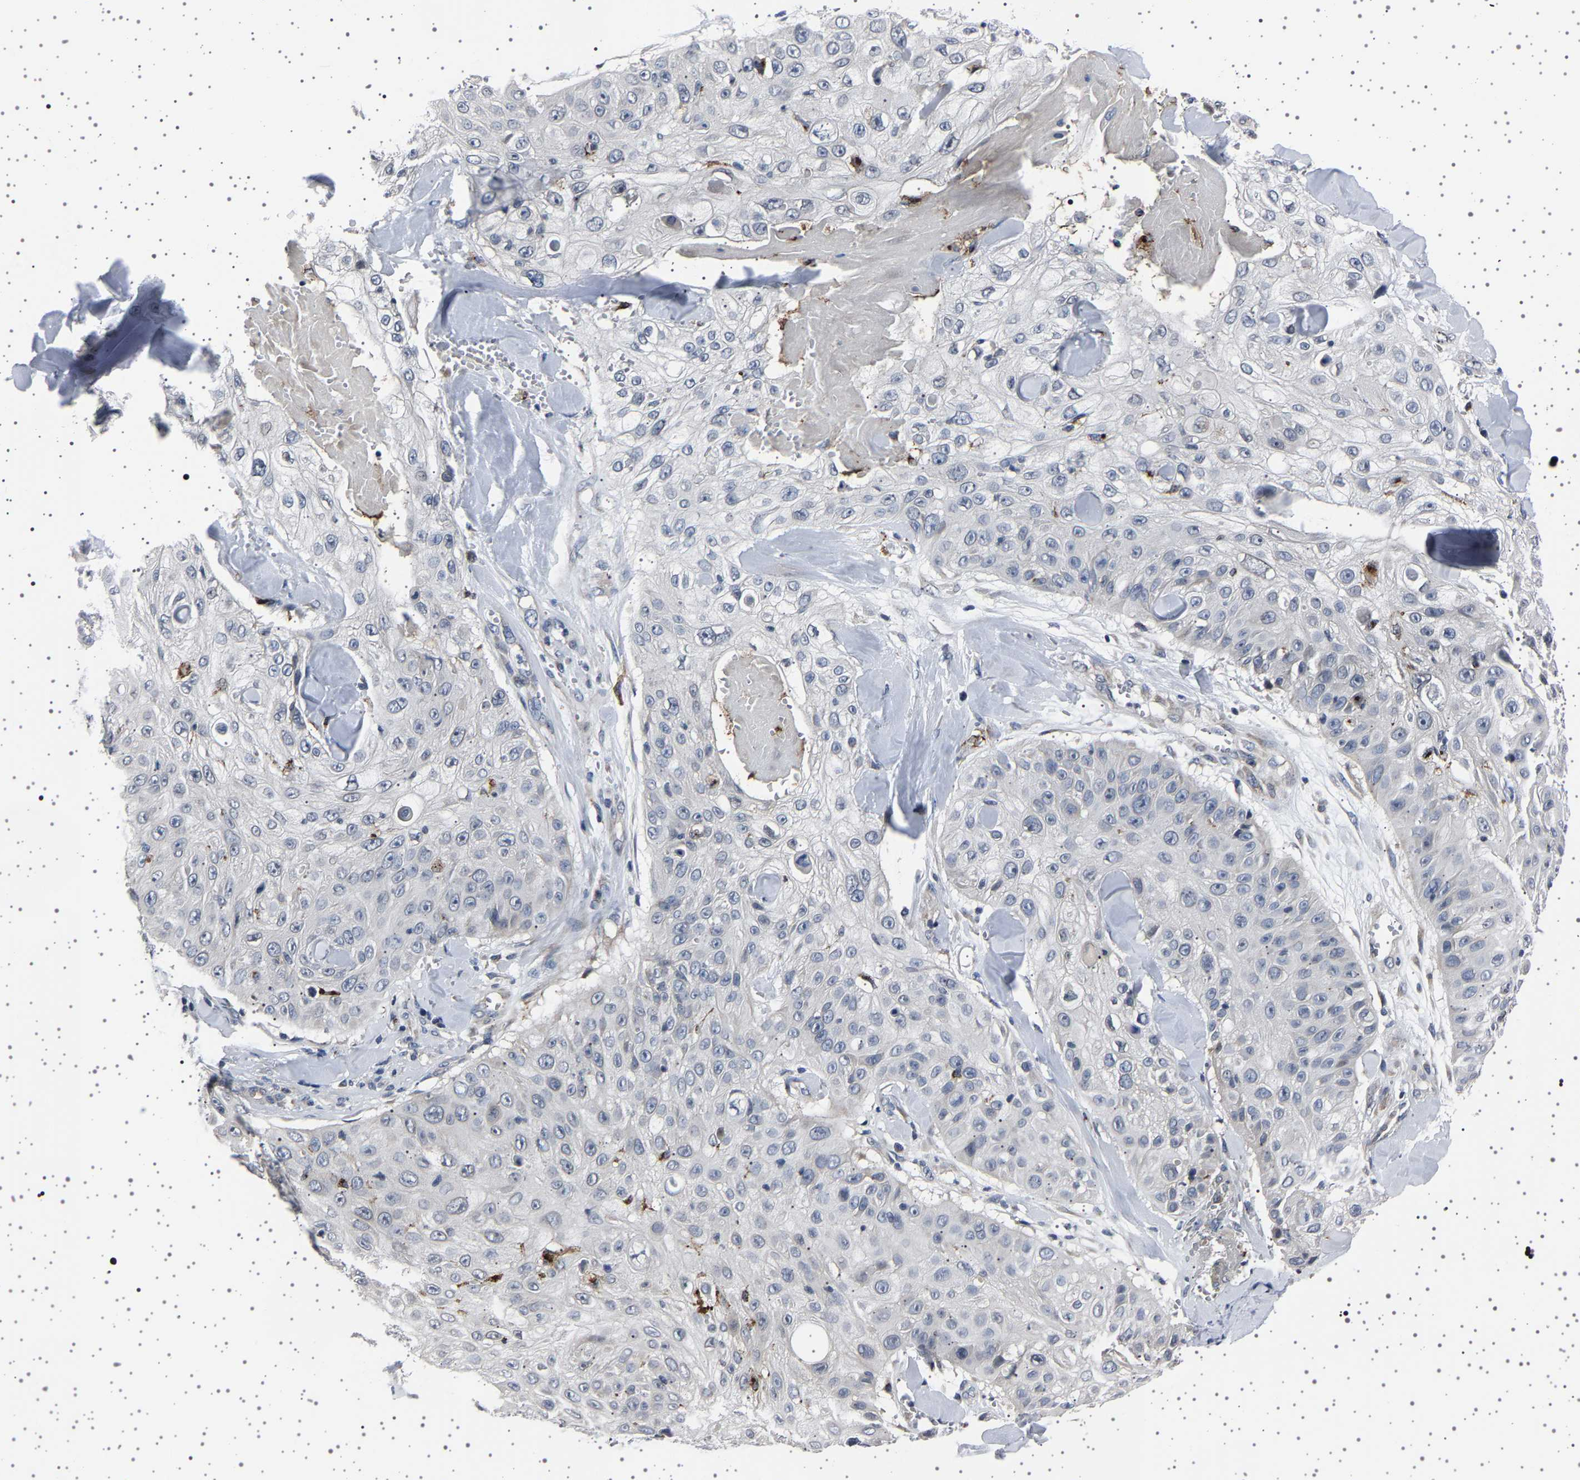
{"staining": {"intensity": "negative", "quantity": "none", "location": "none"}, "tissue": "skin cancer", "cell_type": "Tumor cells", "image_type": "cancer", "snomed": [{"axis": "morphology", "description": "Squamous cell carcinoma, NOS"}, {"axis": "topography", "description": "Skin"}], "caption": "Immunohistochemical staining of squamous cell carcinoma (skin) displays no significant positivity in tumor cells. (IHC, brightfield microscopy, high magnification).", "gene": "IL10RB", "patient": {"sex": "male", "age": 86}}